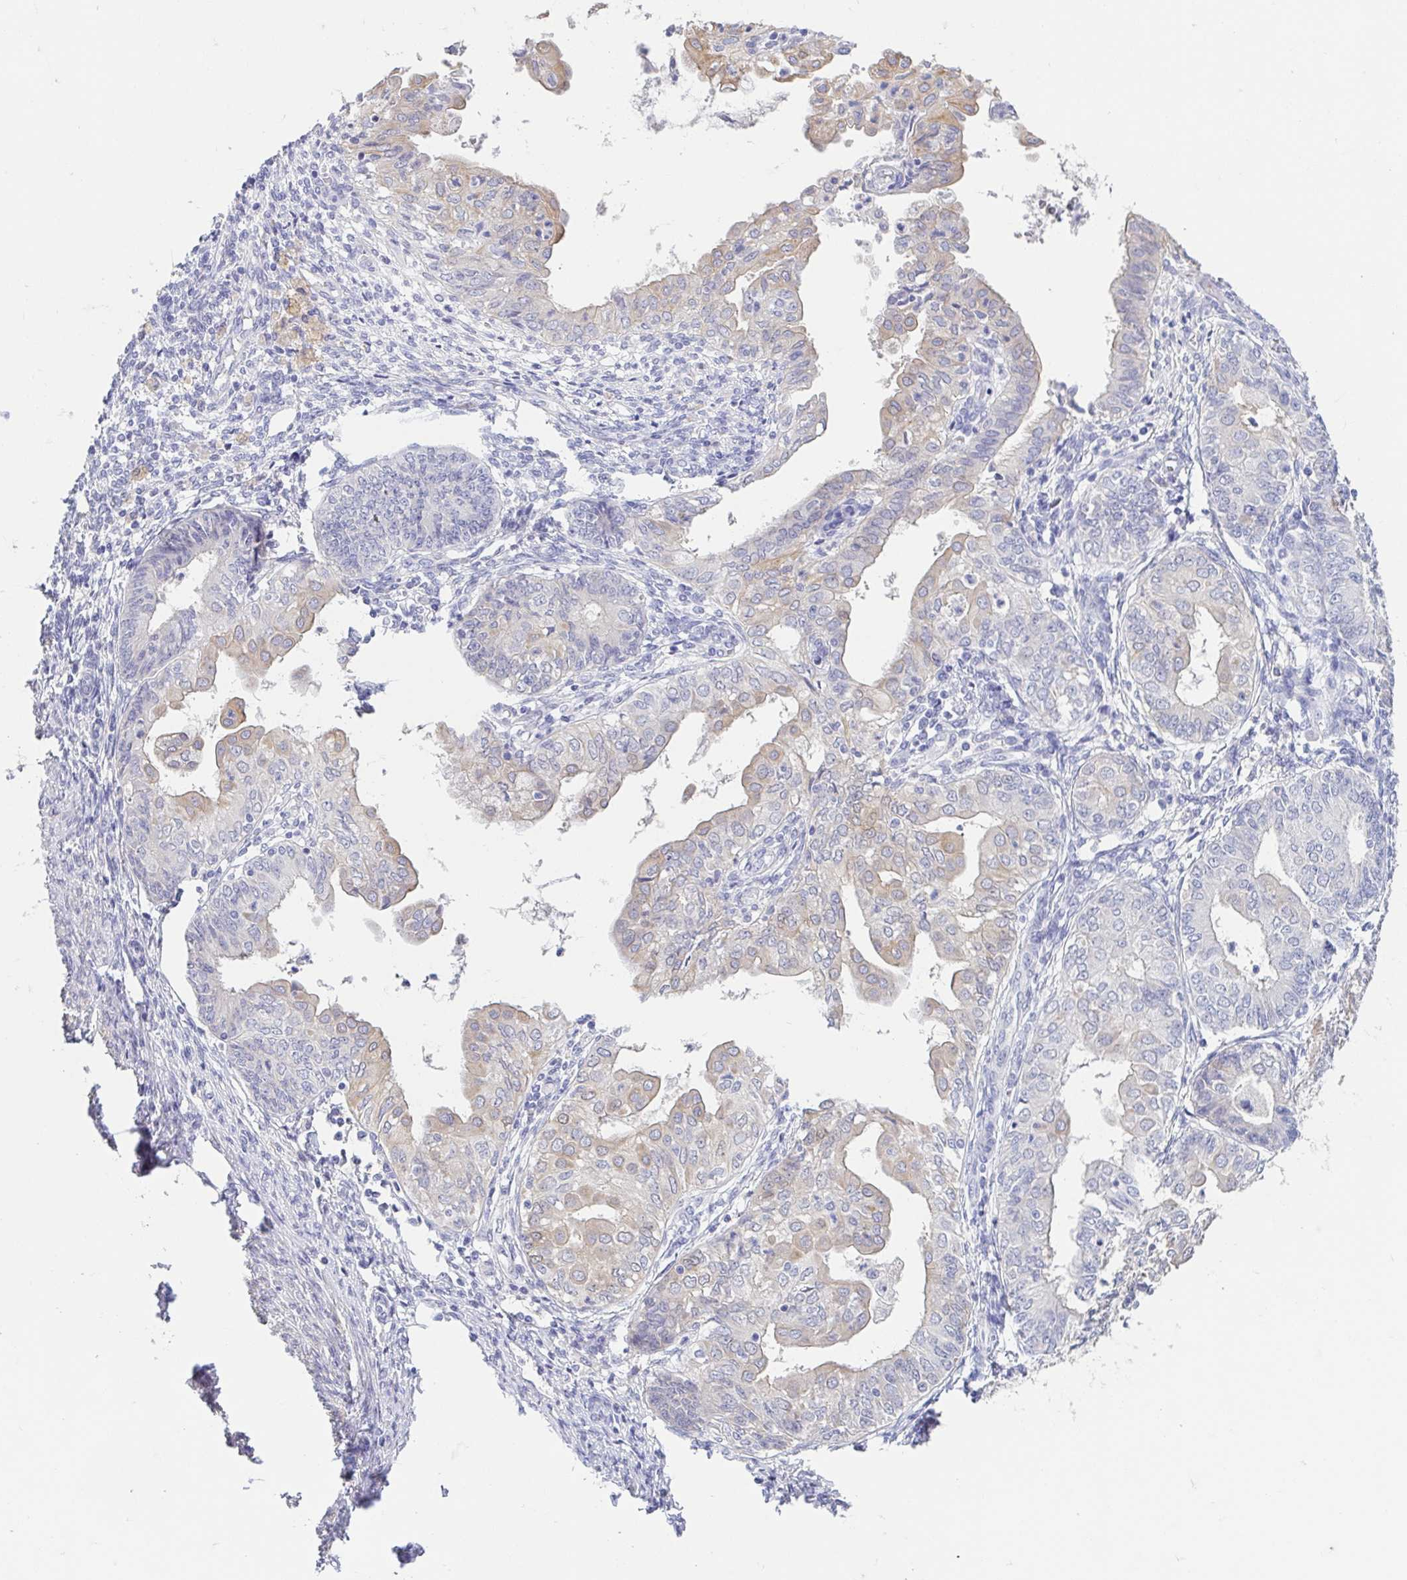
{"staining": {"intensity": "weak", "quantity": "<25%", "location": "cytoplasmic/membranous"}, "tissue": "endometrial cancer", "cell_type": "Tumor cells", "image_type": "cancer", "snomed": [{"axis": "morphology", "description": "Adenocarcinoma, NOS"}, {"axis": "topography", "description": "Endometrium"}], "caption": "Immunohistochemical staining of endometrial adenocarcinoma displays no significant positivity in tumor cells.", "gene": "FABP3", "patient": {"sex": "female", "age": 68}}